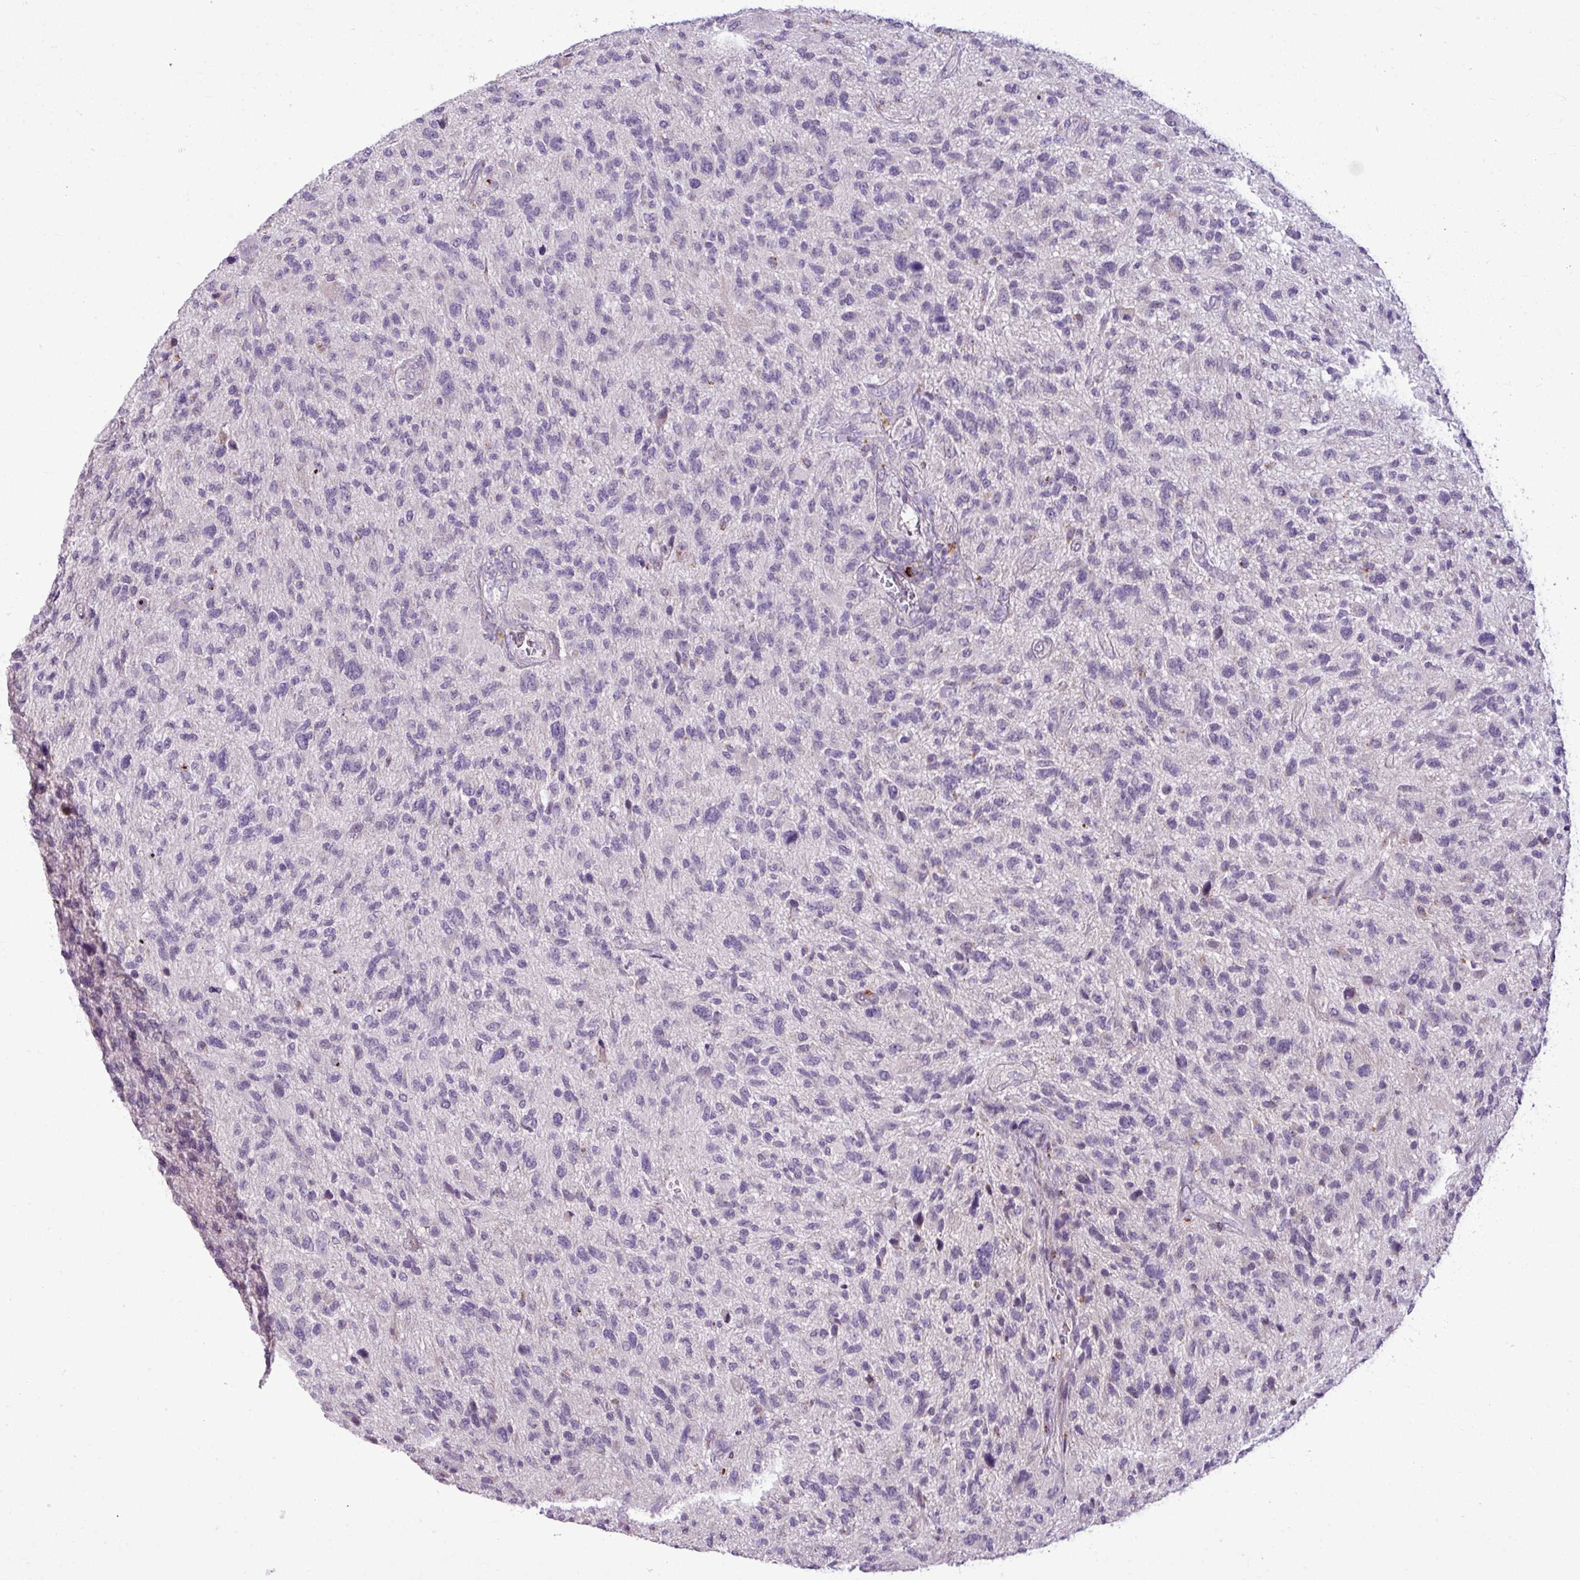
{"staining": {"intensity": "negative", "quantity": "none", "location": "none"}, "tissue": "glioma", "cell_type": "Tumor cells", "image_type": "cancer", "snomed": [{"axis": "morphology", "description": "Glioma, malignant, High grade"}, {"axis": "topography", "description": "Brain"}], "caption": "This is an IHC photomicrograph of human glioma. There is no expression in tumor cells.", "gene": "IL17A", "patient": {"sex": "male", "age": 47}}